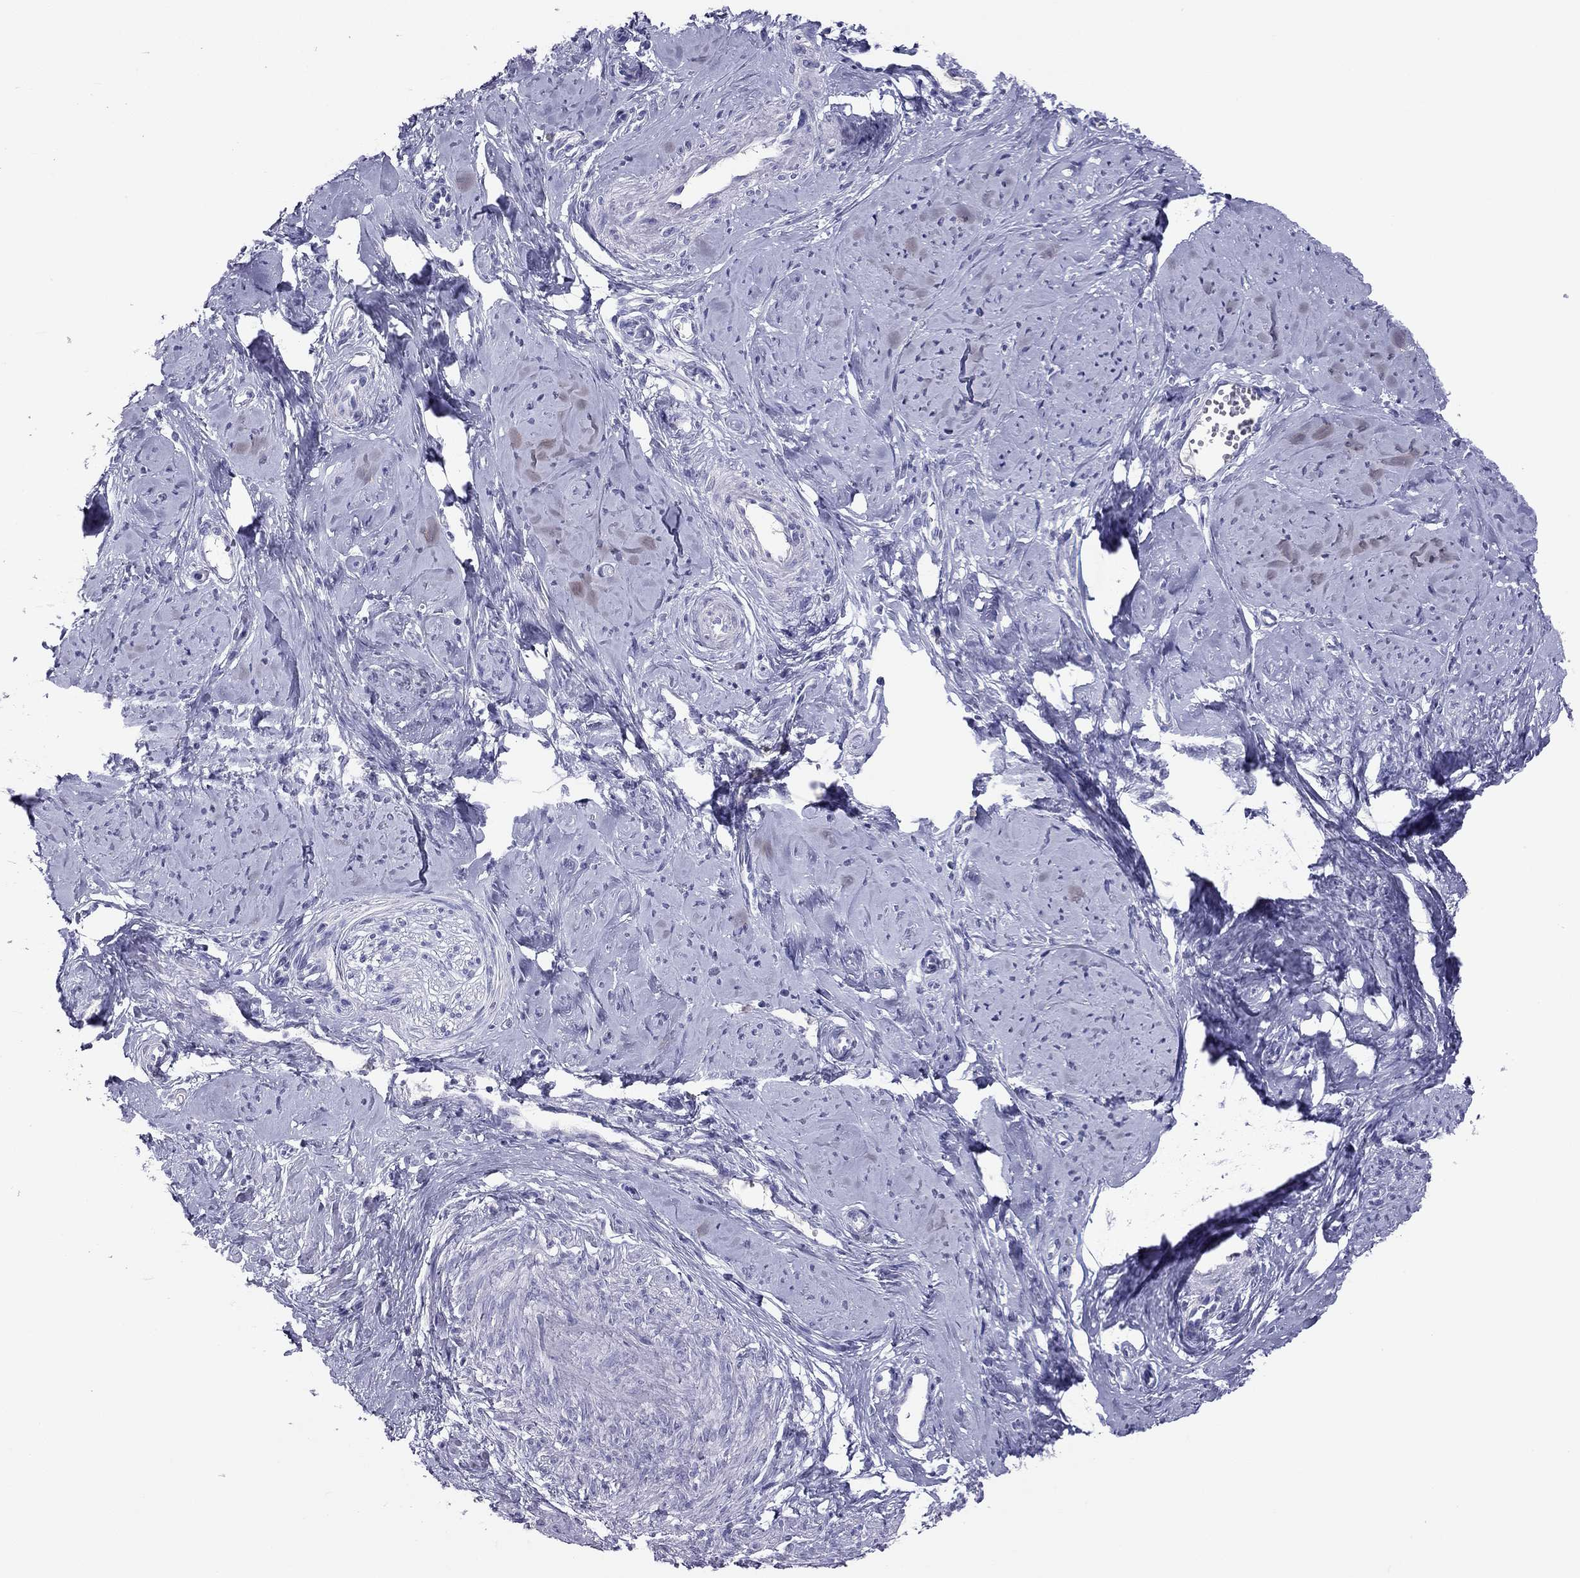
{"staining": {"intensity": "negative", "quantity": "none", "location": "none"}, "tissue": "smooth muscle", "cell_type": "Smooth muscle cells", "image_type": "normal", "snomed": [{"axis": "morphology", "description": "Normal tissue, NOS"}, {"axis": "topography", "description": "Smooth muscle"}], "caption": "High magnification brightfield microscopy of normal smooth muscle stained with DAB (brown) and counterstained with hematoxylin (blue): smooth muscle cells show no significant expression. (Brightfield microscopy of DAB (3,3'-diaminobenzidine) IHC at high magnification).", "gene": "KLRG1", "patient": {"sex": "female", "age": 48}}